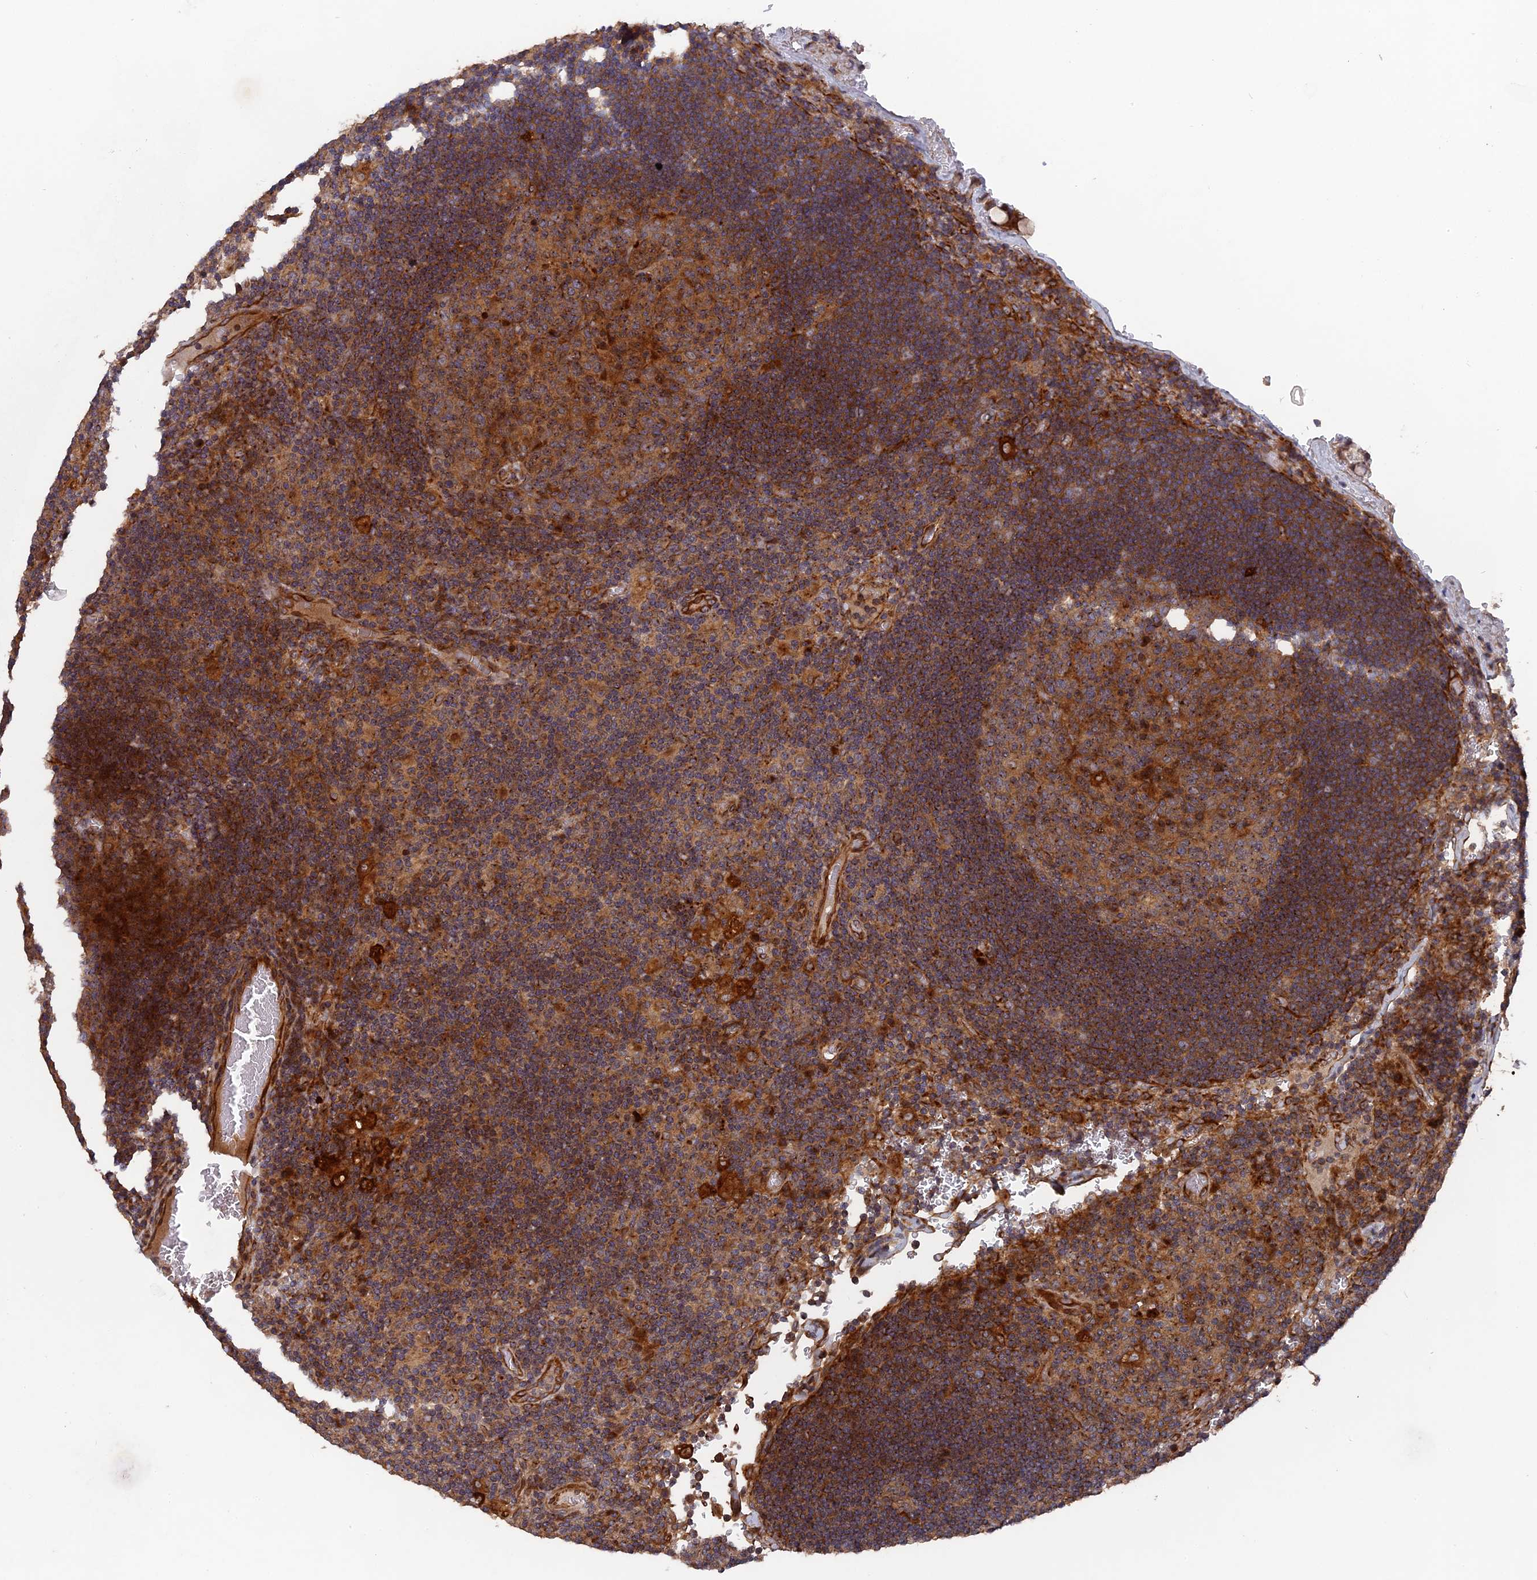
{"staining": {"intensity": "strong", "quantity": "<25%", "location": "cytoplasmic/membranous"}, "tissue": "lymph node", "cell_type": "Germinal center cells", "image_type": "normal", "snomed": [{"axis": "morphology", "description": "Normal tissue, NOS"}, {"axis": "topography", "description": "Lymph node"}], "caption": "Lymph node stained for a protein shows strong cytoplasmic/membranous positivity in germinal center cells. The staining is performed using DAB brown chromogen to label protein expression. The nuclei are counter-stained blue using hematoxylin.", "gene": "DEF8", "patient": {"sex": "female", "age": 73}}